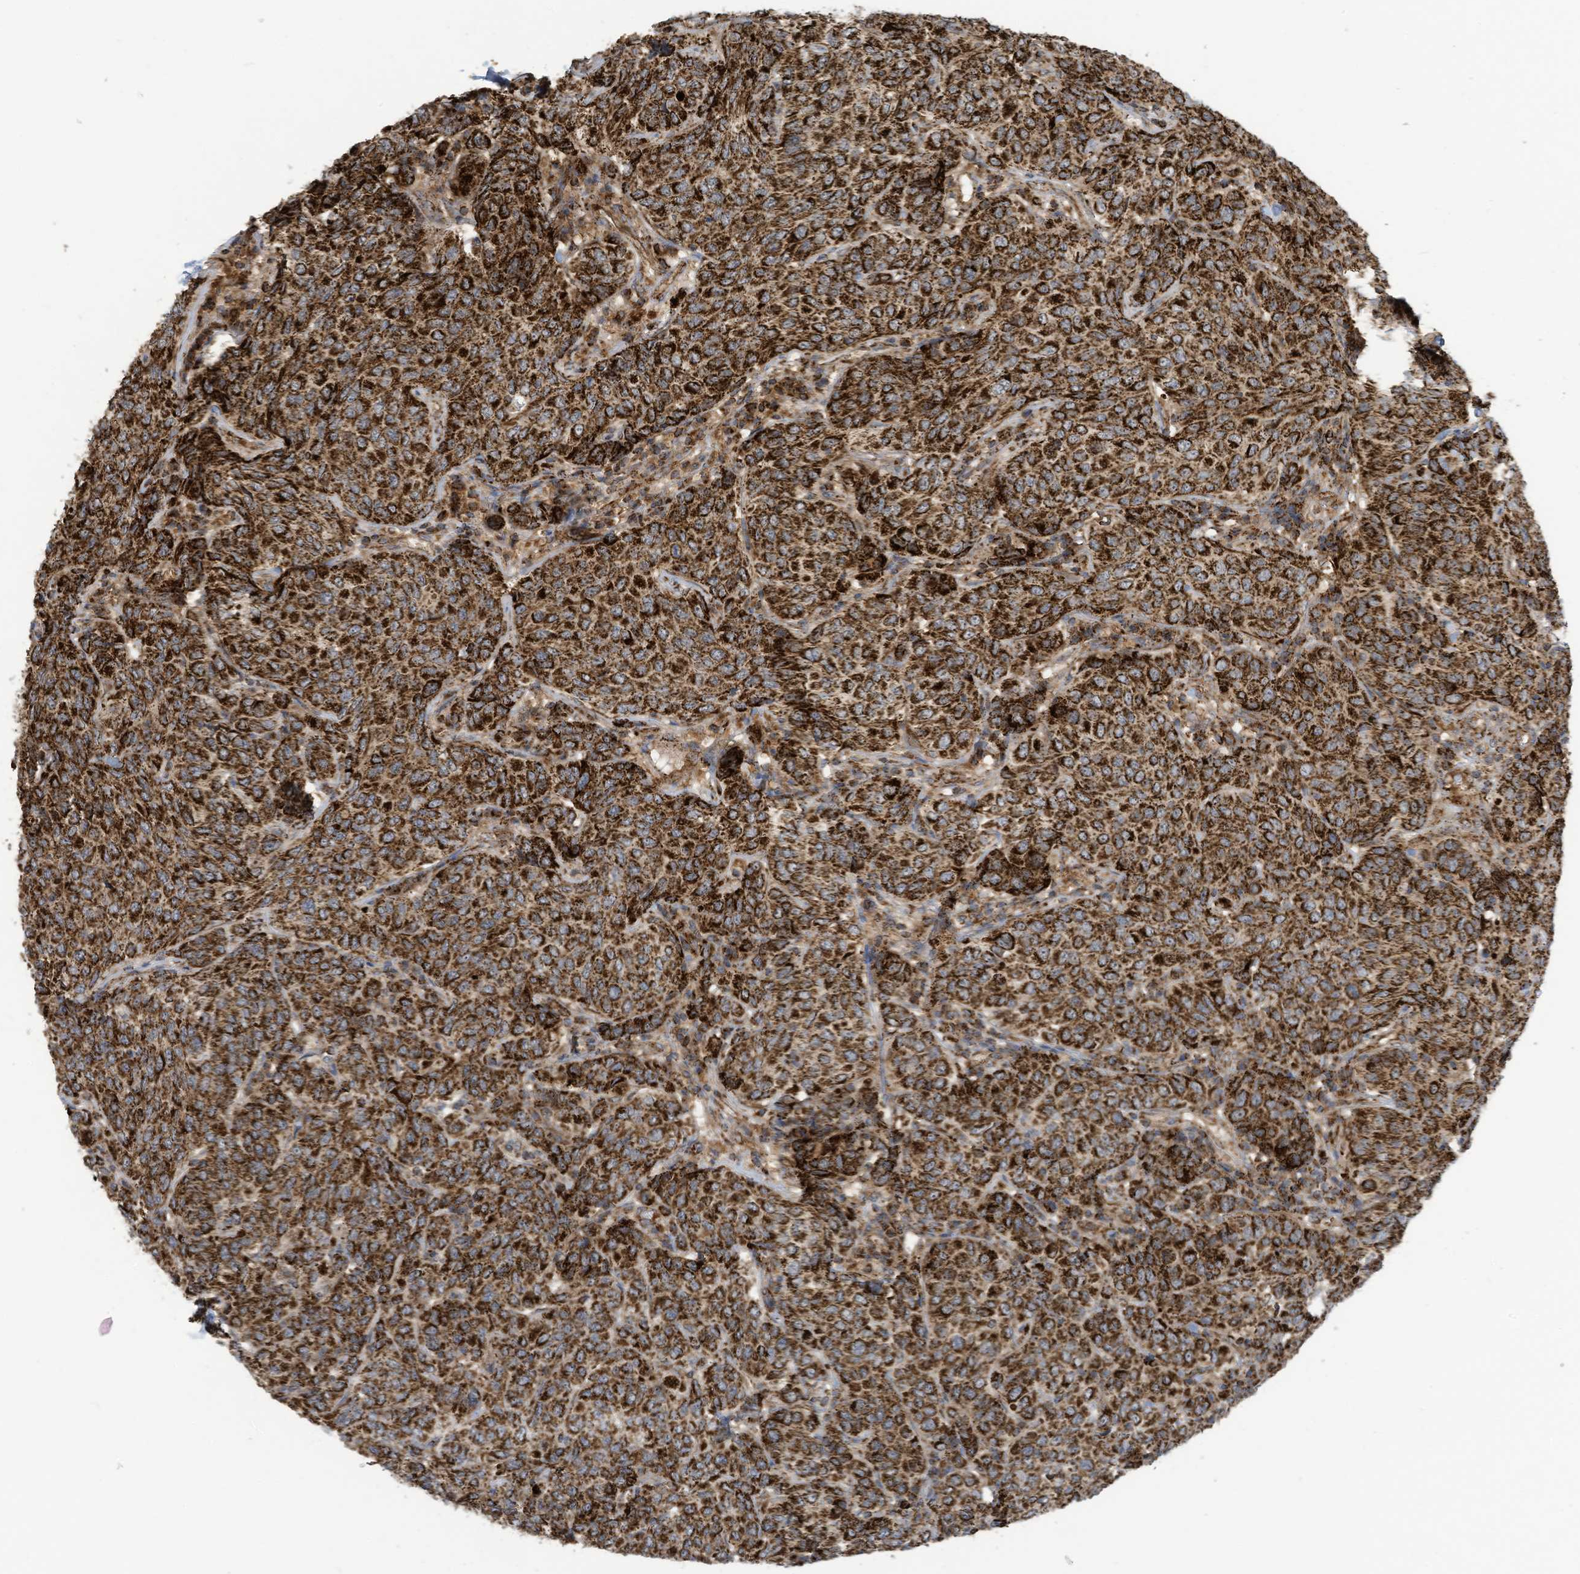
{"staining": {"intensity": "strong", "quantity": ">75%", "location": "cytoplasmic/membranous"}, "tissue": "breast cancer", "cell_type": "Tumor cells", "image_type": "cancer", "snomed": [{"axis": "morphology", "description": "Duct carcinoma"}, {"axis": "topography", "description": "Breast"}], "caption": "High-power microscopy captured an immunohistochemistry (IHC) micrograph of breast cancer (invasive ductal carcinoma), revealing strong cytoplasmic/membranous staining in approximately >75% of tumor cells.", "gene": "COX10", "patient": {"sex": "female", "age": 55}}